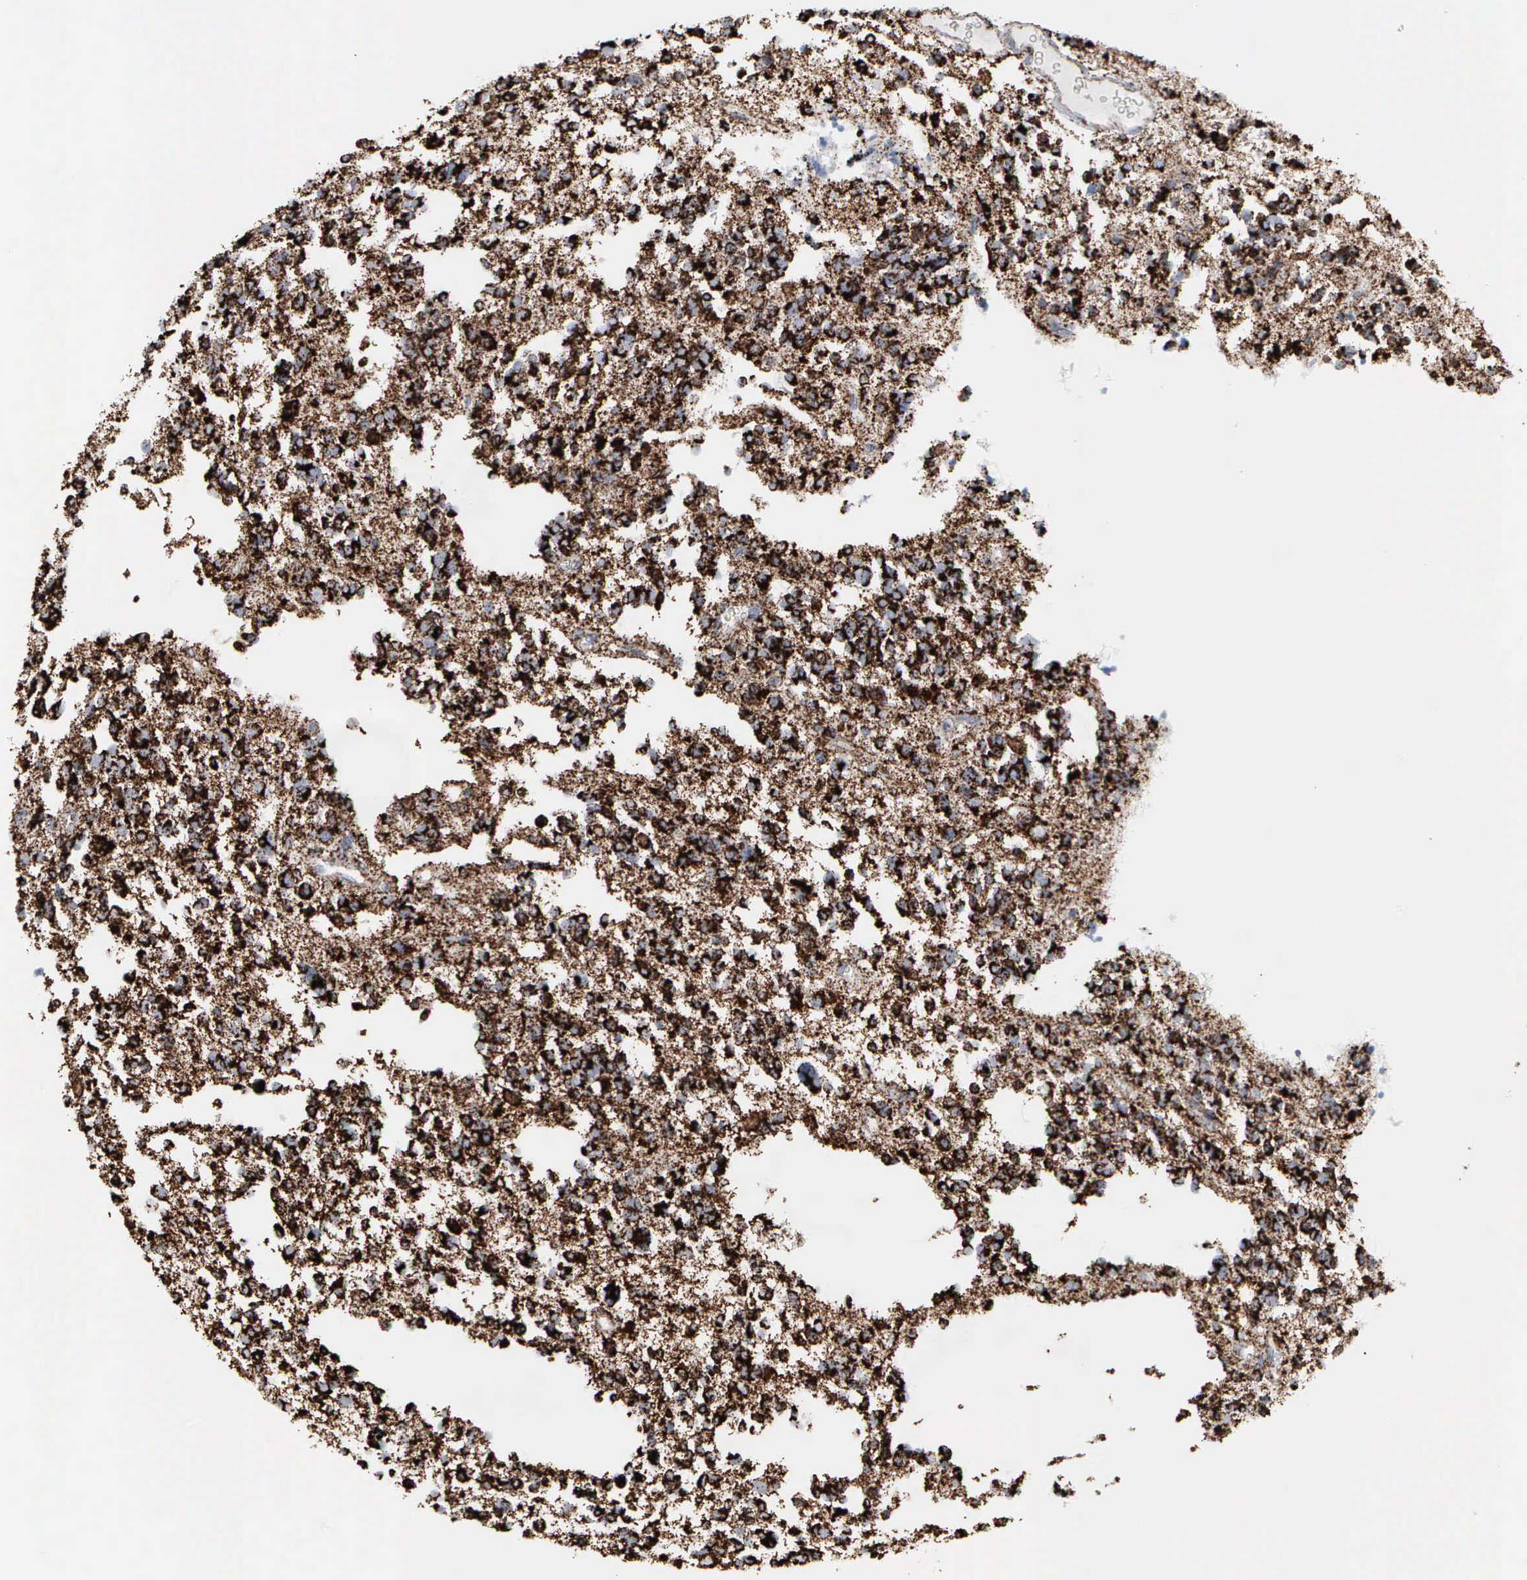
{"staining": {"intensity": "strong", "quantity": ">75%", "location": "cytoplasmic/membranous"}, "tissue": "glioma", "cell_type": "Tumor cells", "image_type": "cancer", "snomed": [{"axis": "morphology", "description": "Glioma, malignant, Low grade"}, {"axis": "topography", "description": "Brain"}], "caption": "About >75% of tumor cells in human glioma reveal strong cytoplasmic/membranous protein positivity as visualized by brown immunohistochemical staining.", "gene": "HSPA9", "patient": {"sex": "female", "age": 36}}